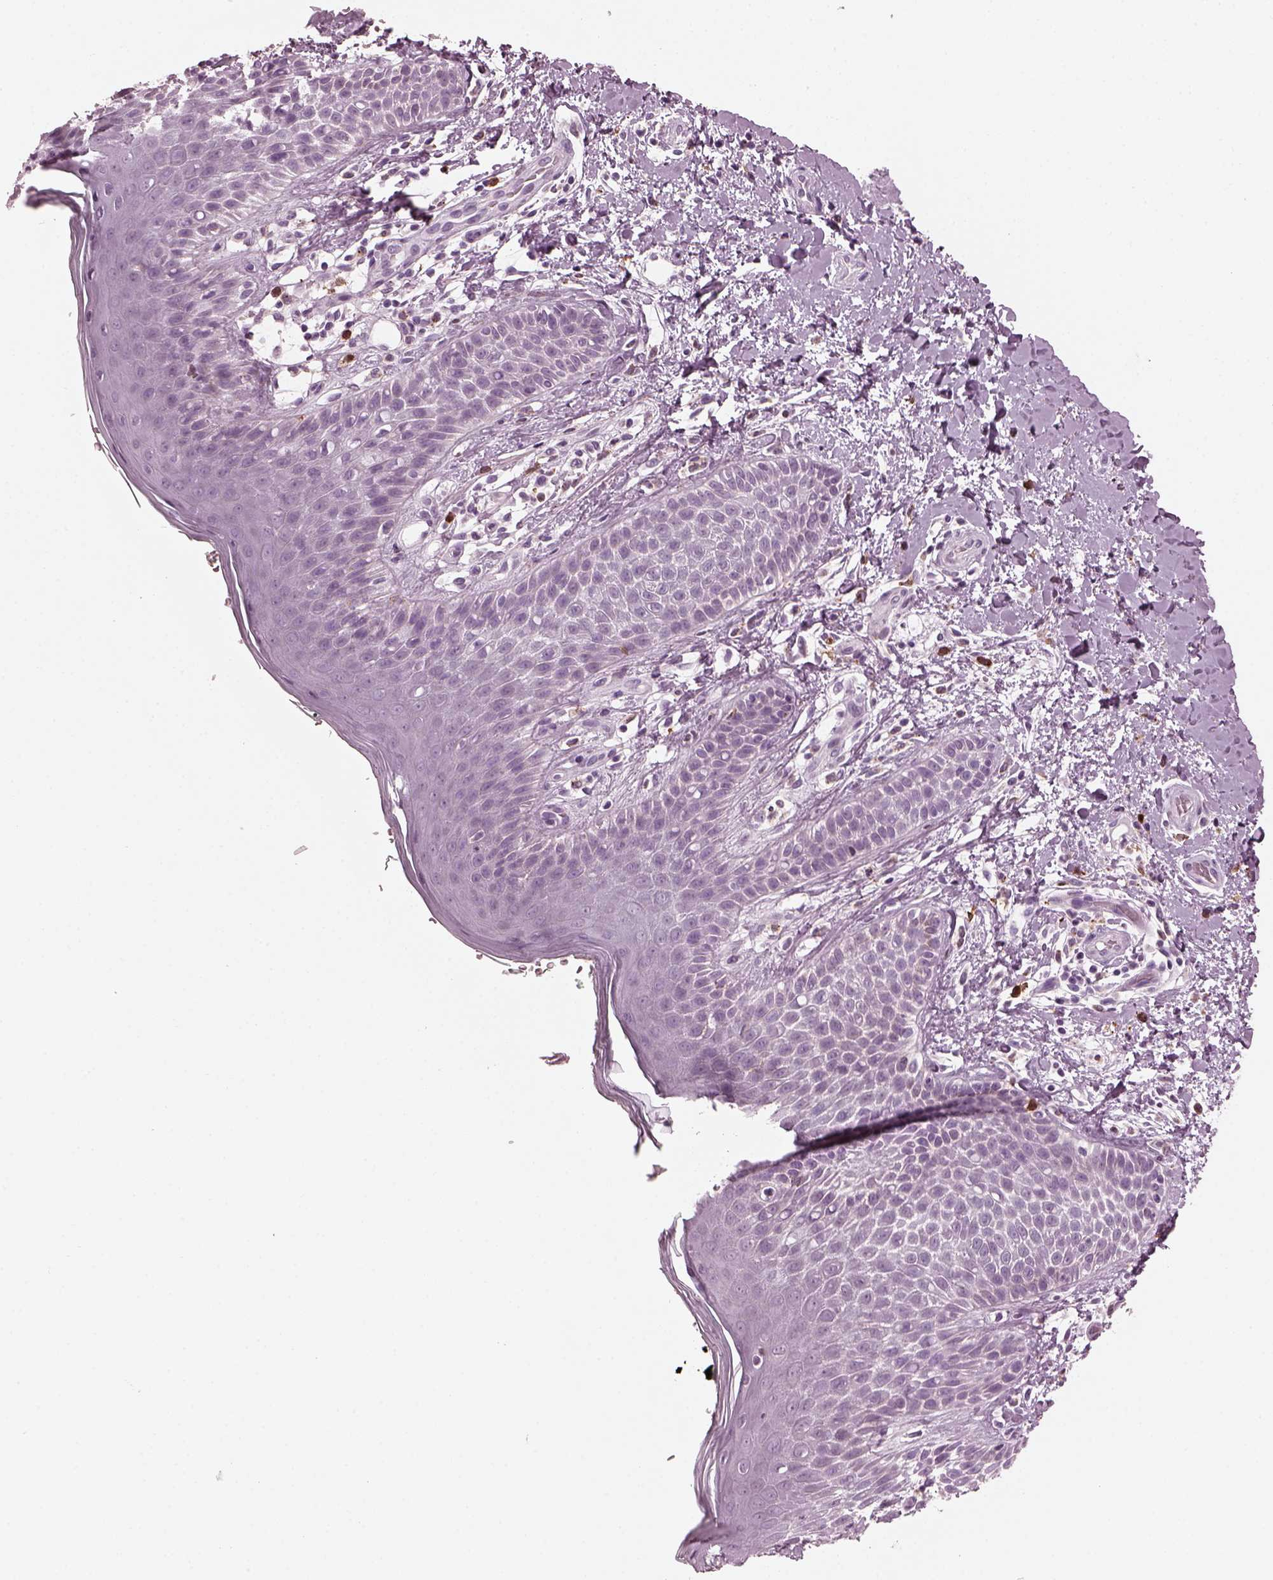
{"staining": {"intensity": "negative", "quantity": "none", "location": "none"}, "tissue": "skin", "cell_type": "Epidermal cells", "image_type": "normal", "snomed": [{"axis": "morphology", "description": "Normal tissue, NOS"}, {"axis": "topography", "description": "Anal"}], "caption": "IHC micrograph of unremarkable skin: skin stained with DAB (3,3'-diaminobenzidine) demonstrates no significant protein positivity in epidermal cells. (Brightfield microscopy of DAB (3,3'-diaminobenzidine) IHC at high magnification).", "gene": "SLAMF8", "patient": {"sex": "male", "age": 36}}